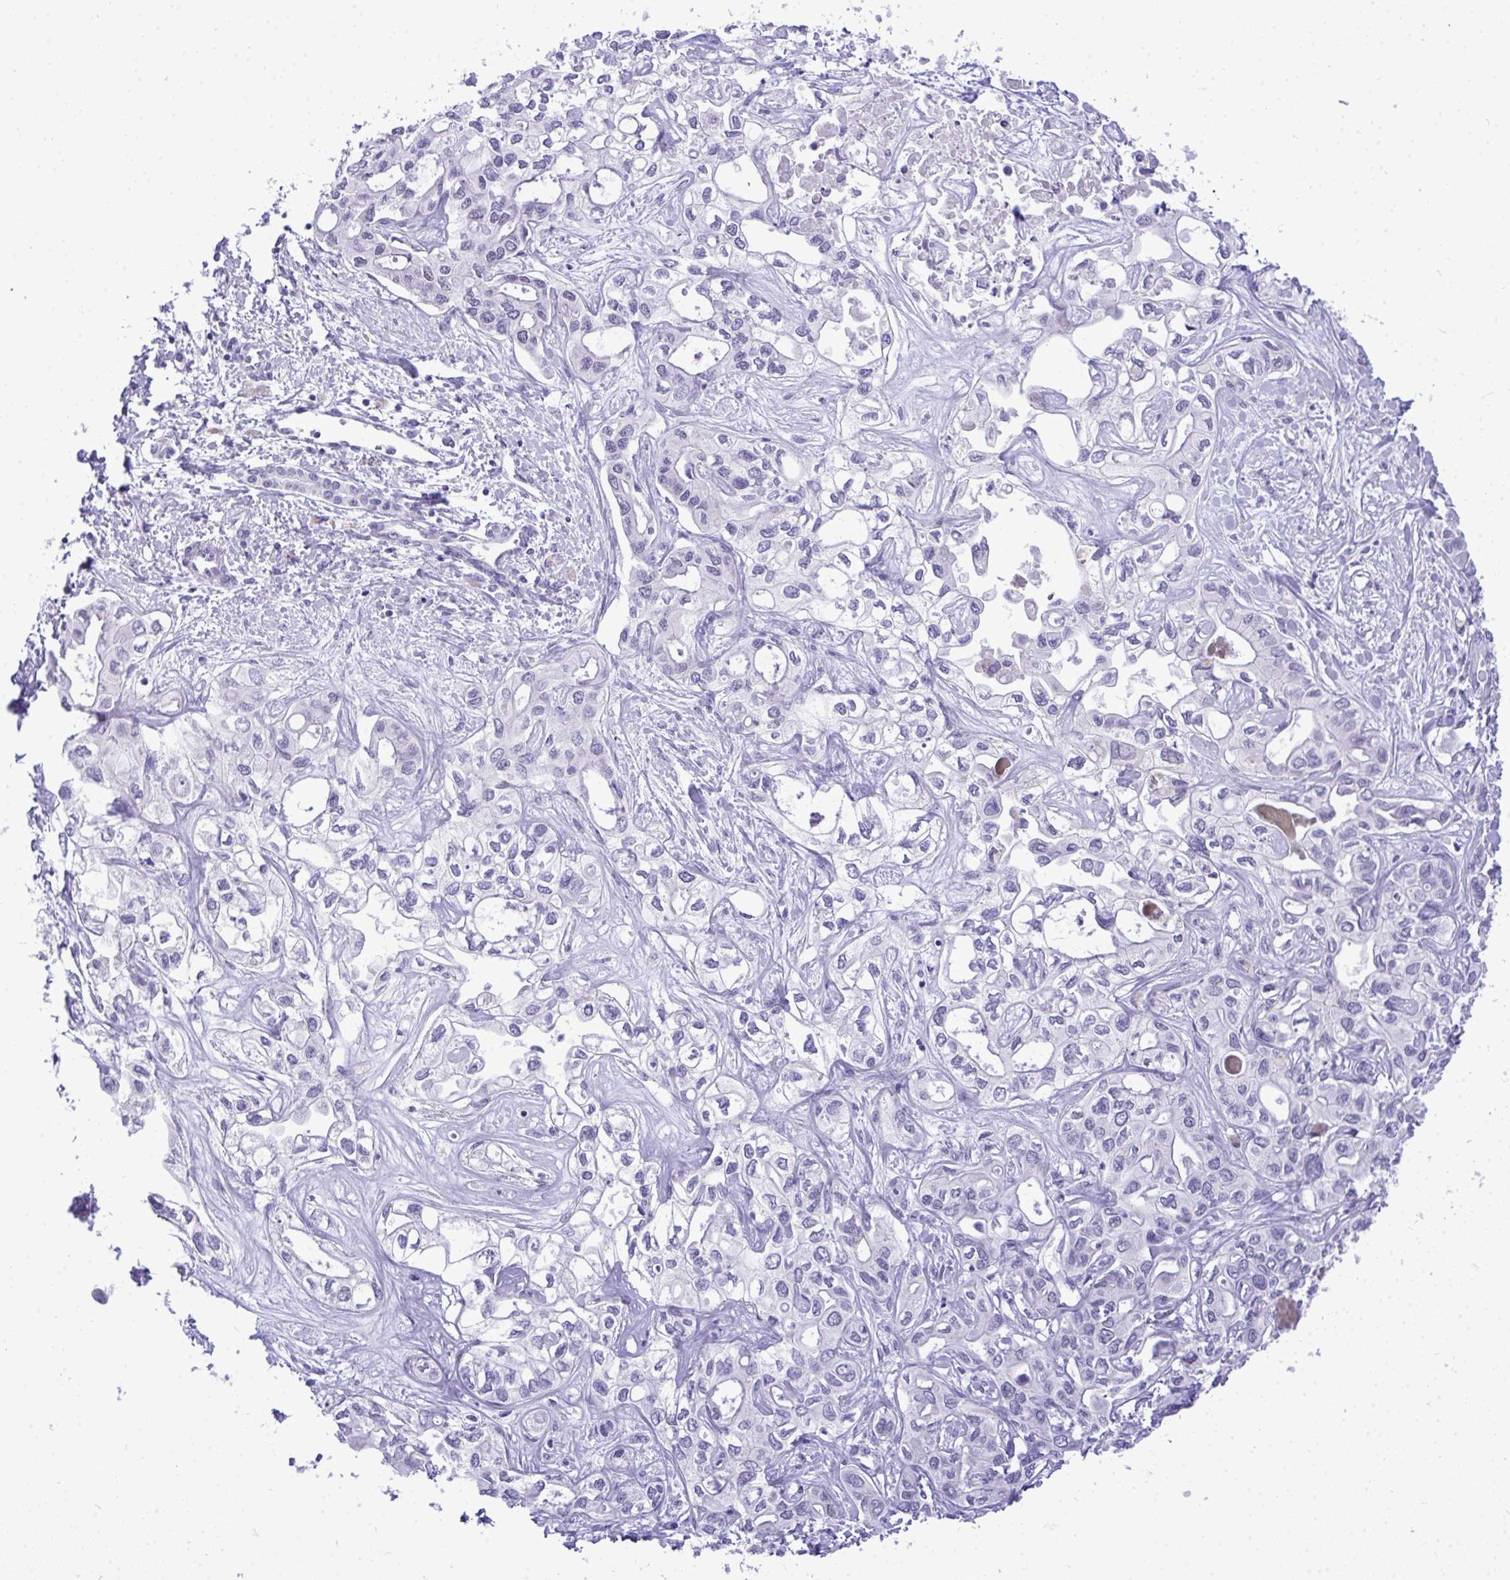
{"staining": {"intensity": "negative", "quantity": "none", "location": "none"}, "tissue": "liver cancer", "cell_type": "Tumor cells", "image_type": "cancer", "snomed": [{"axis": "morphology", "description": "Cholangiocarcinoma"}, {"axis": "topography", "description": "Liver"}], "caption": "Liver cancer (cholangiocarcinoma) was stained to show a protein in brown. There is no significant positivity in tumor cells.", "gene": "TEAD4", "patient": {"sex": "female", "age": 64}}